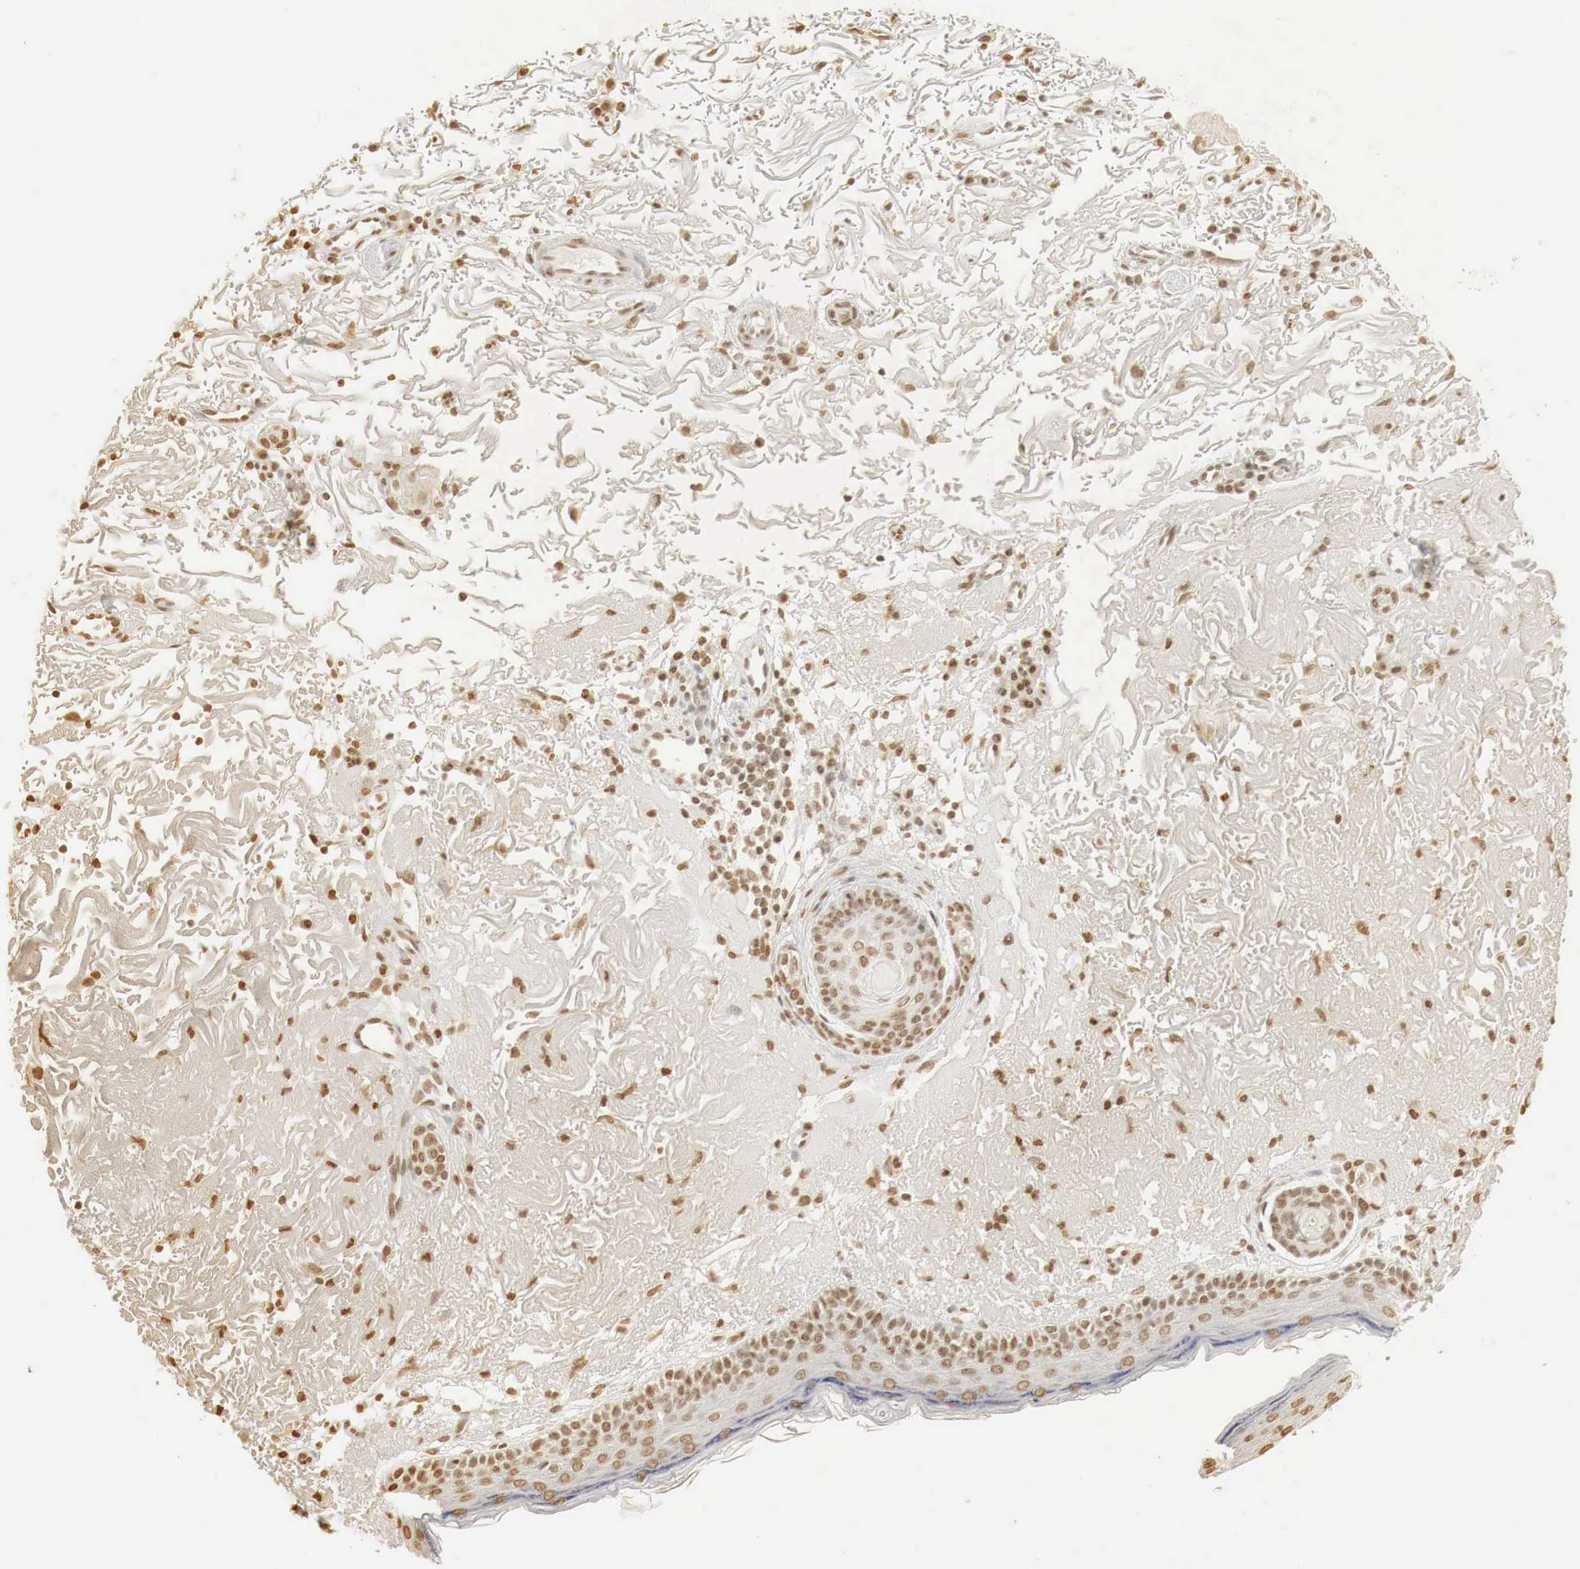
{"staining": {"intensity": "moderate", "quantity": ">75%", "location": "nuclear"}, "tissue": "skin", "cell_type": "Fibroblasts", "image_type": "normal", "snomed": [{"axis": "morphology", "description": "Normal tissue, NOS"}, {"axis": "topography", "description": "Skin"}], "caption": "Normal skin was stained to show a protein in brown. There is medium levels of moderate nuclear expression in about >75% of fibroblasts. (DAB = brown stain, brightfield microscopy at high magnification).", "gene": "ERBB4", "patient": {"sex": "female", "age": 90}}